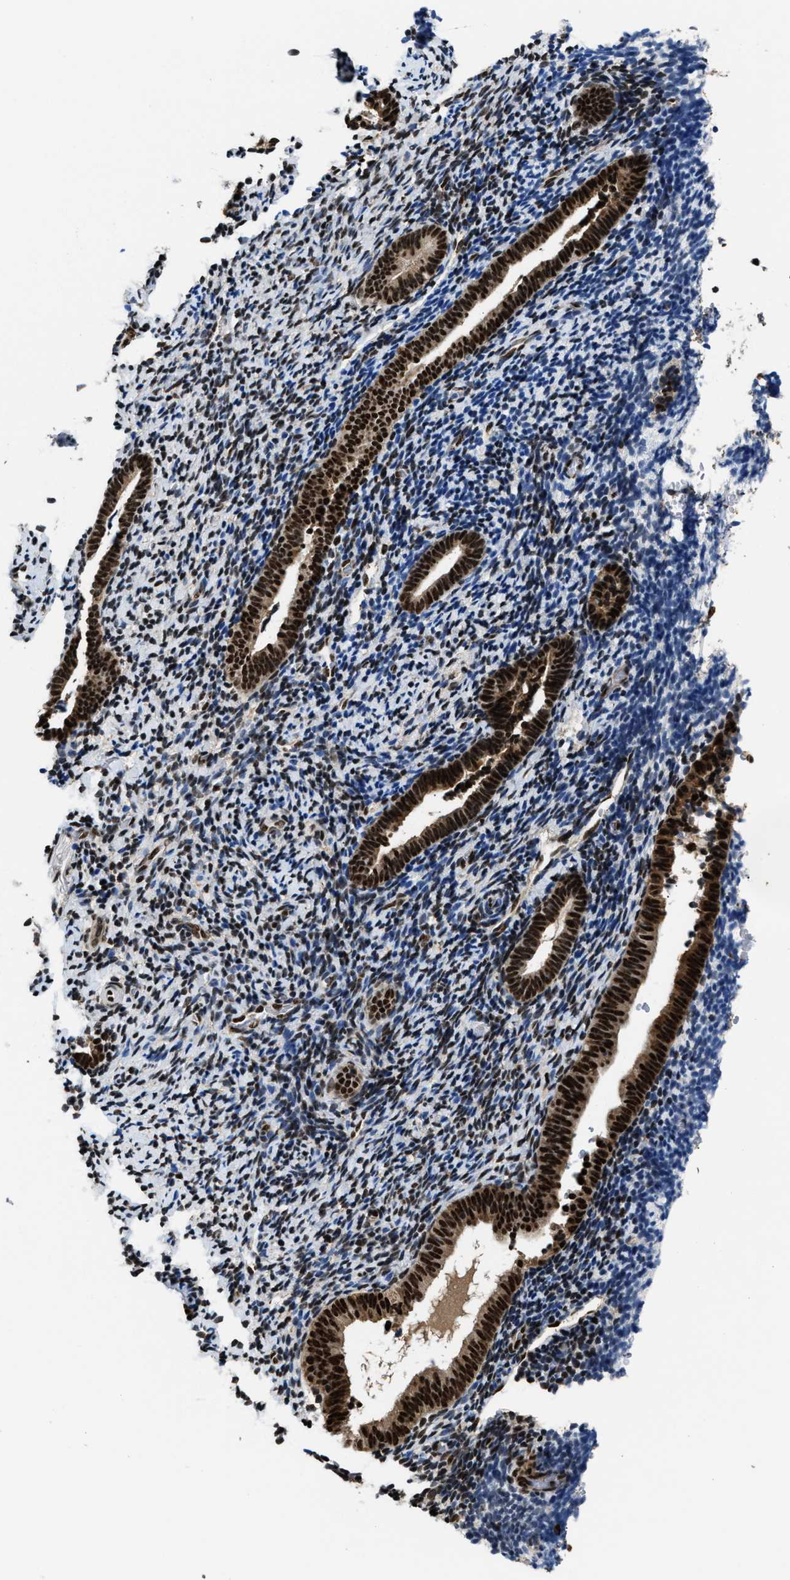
{"staining": {"intensity": "moderate", "quantity": ">75%", "location": "nuclear"}, "tissue": "endometrium", "cell_type": "Cells in endometrial stroma", "image_type": "normal", "snomed": [{"axis": "morphology", "description": "Normal tissue, NOS"}, {"axis": "topography", "description": "Endometrium"}], "caption": "Protein expression analysis of unremarkable endometrium reveals moderate nuclear positivity in approximately >75% of cells in endometrial stroma. (Stains: DAB in brown, nuclei in blue, Microscopy: brightfield microscopy at high magnification).", "gene": "CCNDBP1", "patient": {"sex": "female", "age": 51}}